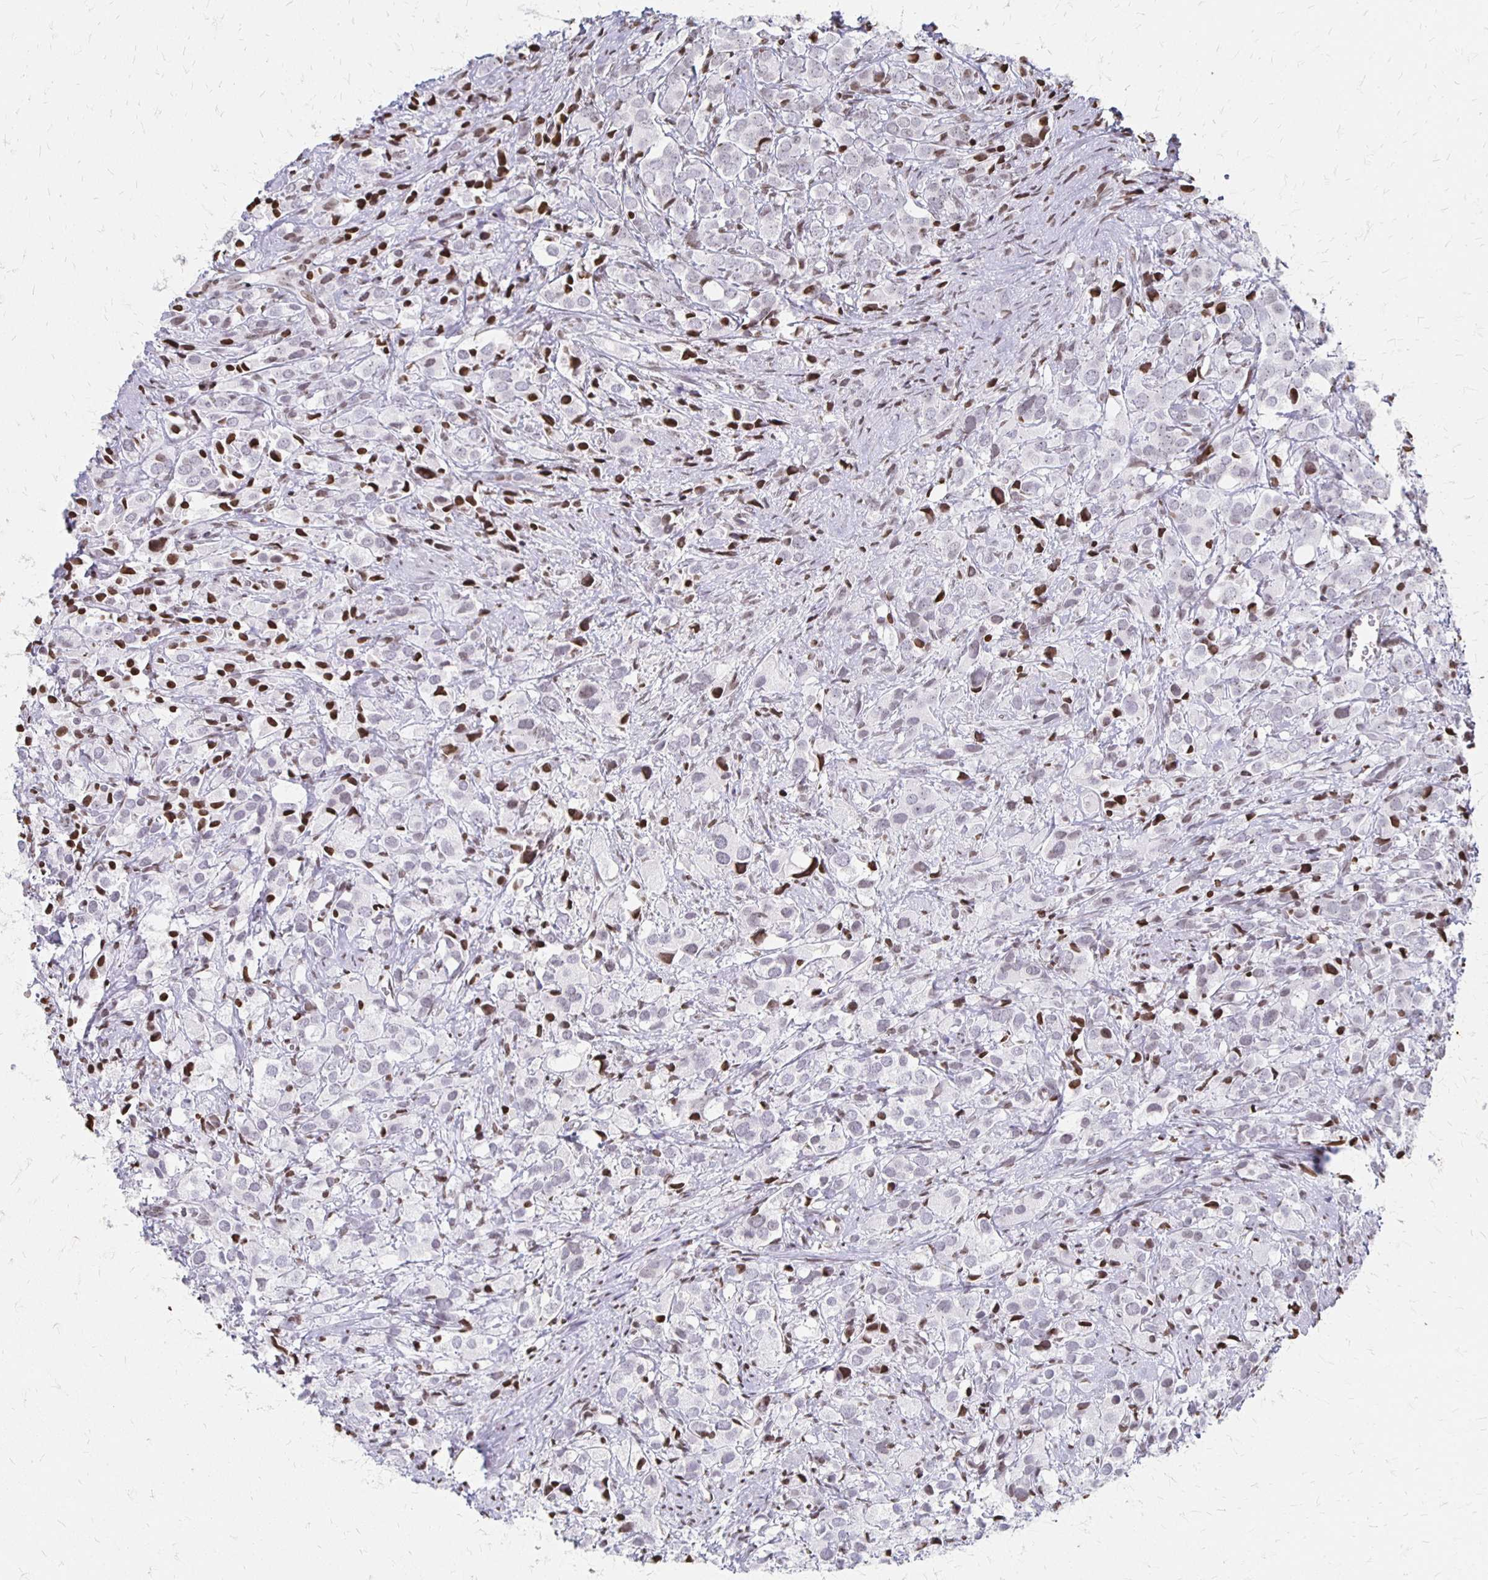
{"staining": {"intensity": "negative", "quantity": "none", "location": "none"}, "tissue": "prostate cancer", "cell_type": "Tumor cells", "image_type": "cancer", "snomed": [{"axis": "morphology", "description": "Adenocarcinoma, High grade"}, {"axis": "topography", "description": "Prostate"}], "caption": "The image displays no staining of tumor cells in prostate cancer.", "gene": "ZNF280C", "patient": {"sex": "male", "age": 86}}